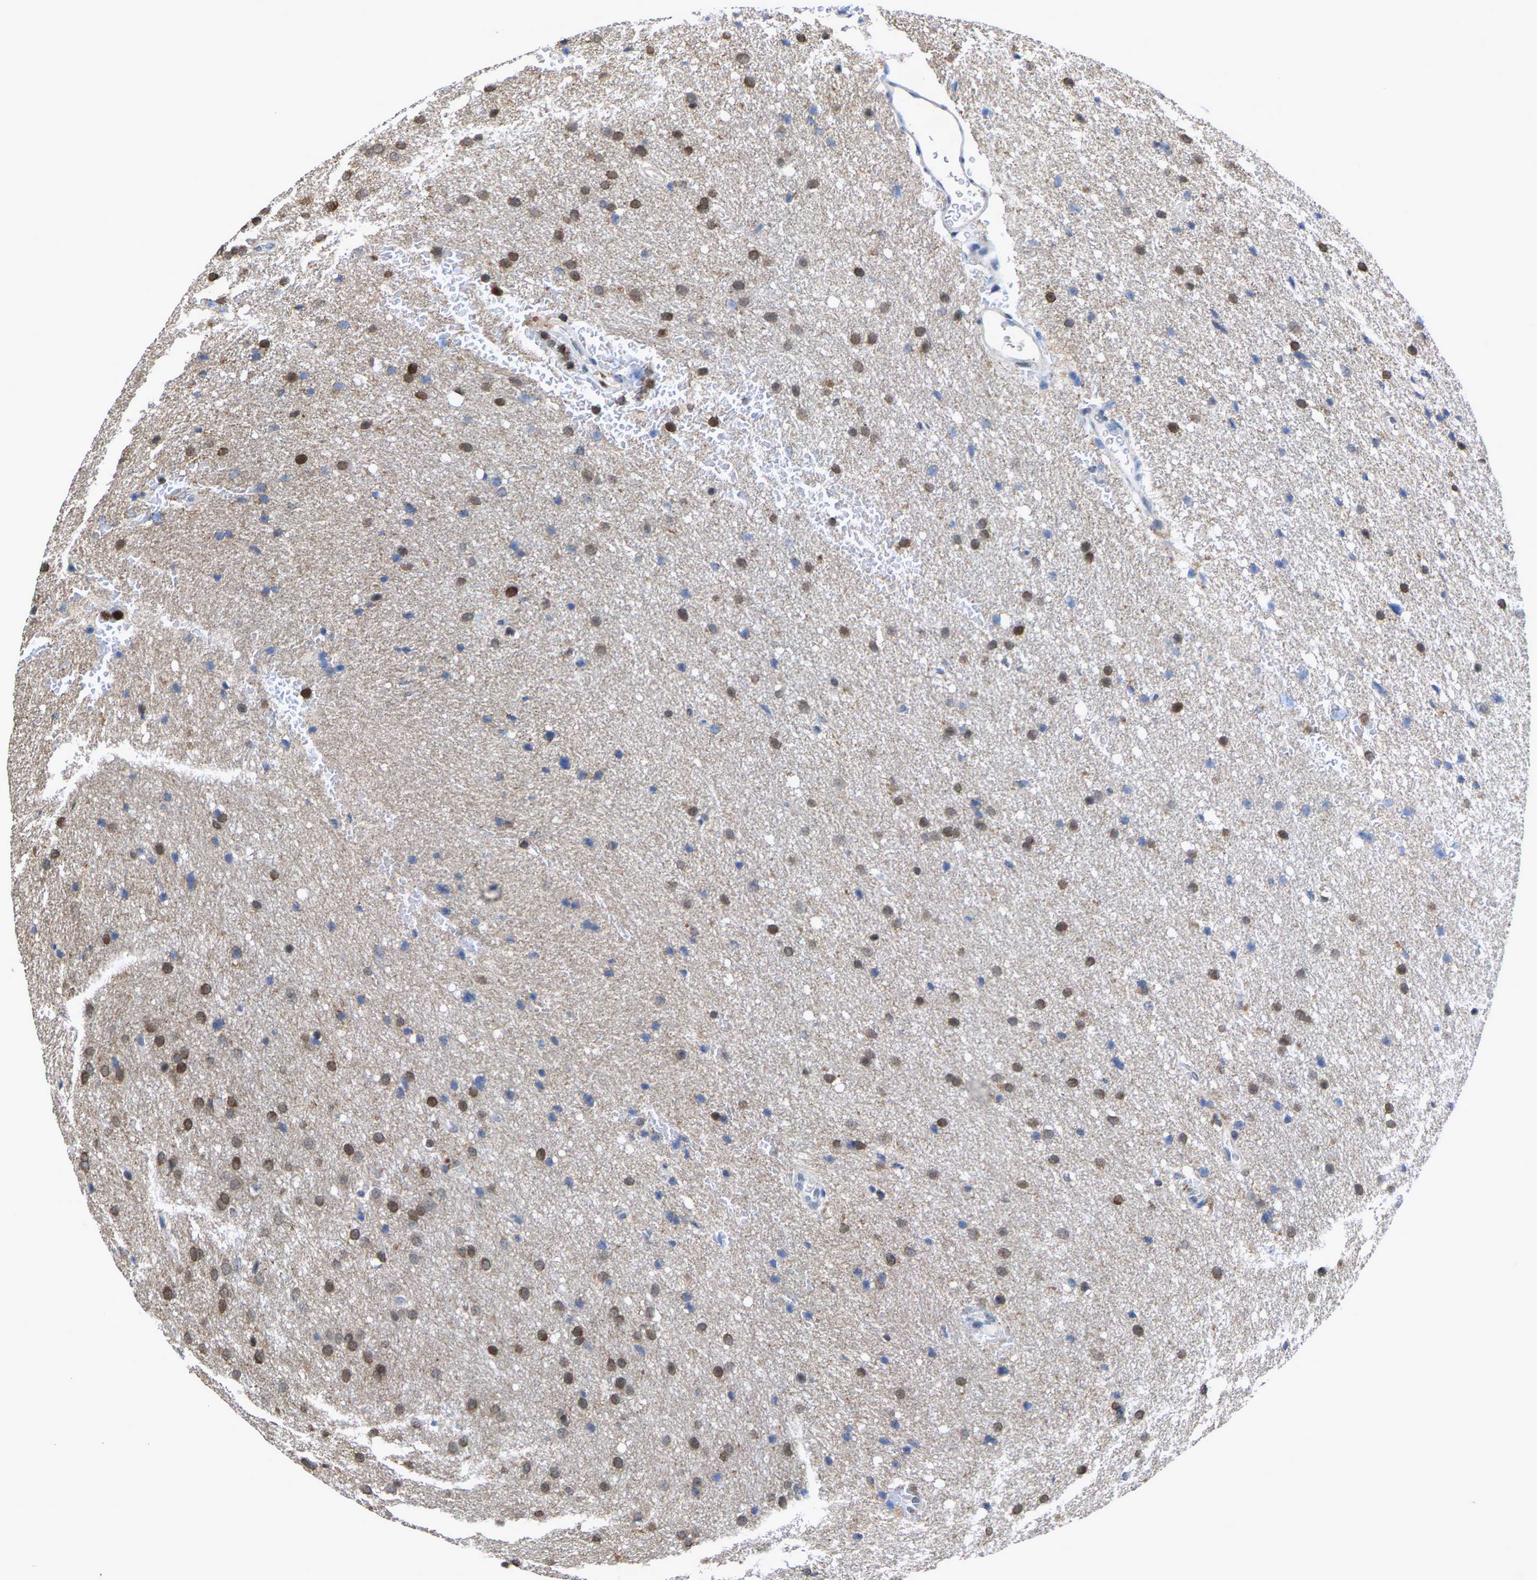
{"staining": {"intensity": "moderate", "quantity": "25%-75%", "location": "cytoplasmic/membranous,nuclear"}, "tissue": "glioma", "cell_type": "Tumor cells", "image_type": "cancer", "snomed": [{"axis": "morphology", "description": "Glioma, malignant, Low grade"}, {"axis": "topography", "description": "Brain"}], "caption": "Glioma stained with a protein marker reveals moderate staining in tumor cells.", "gene": "FGD3", "patient": {"sex": "female", "age": 37}}